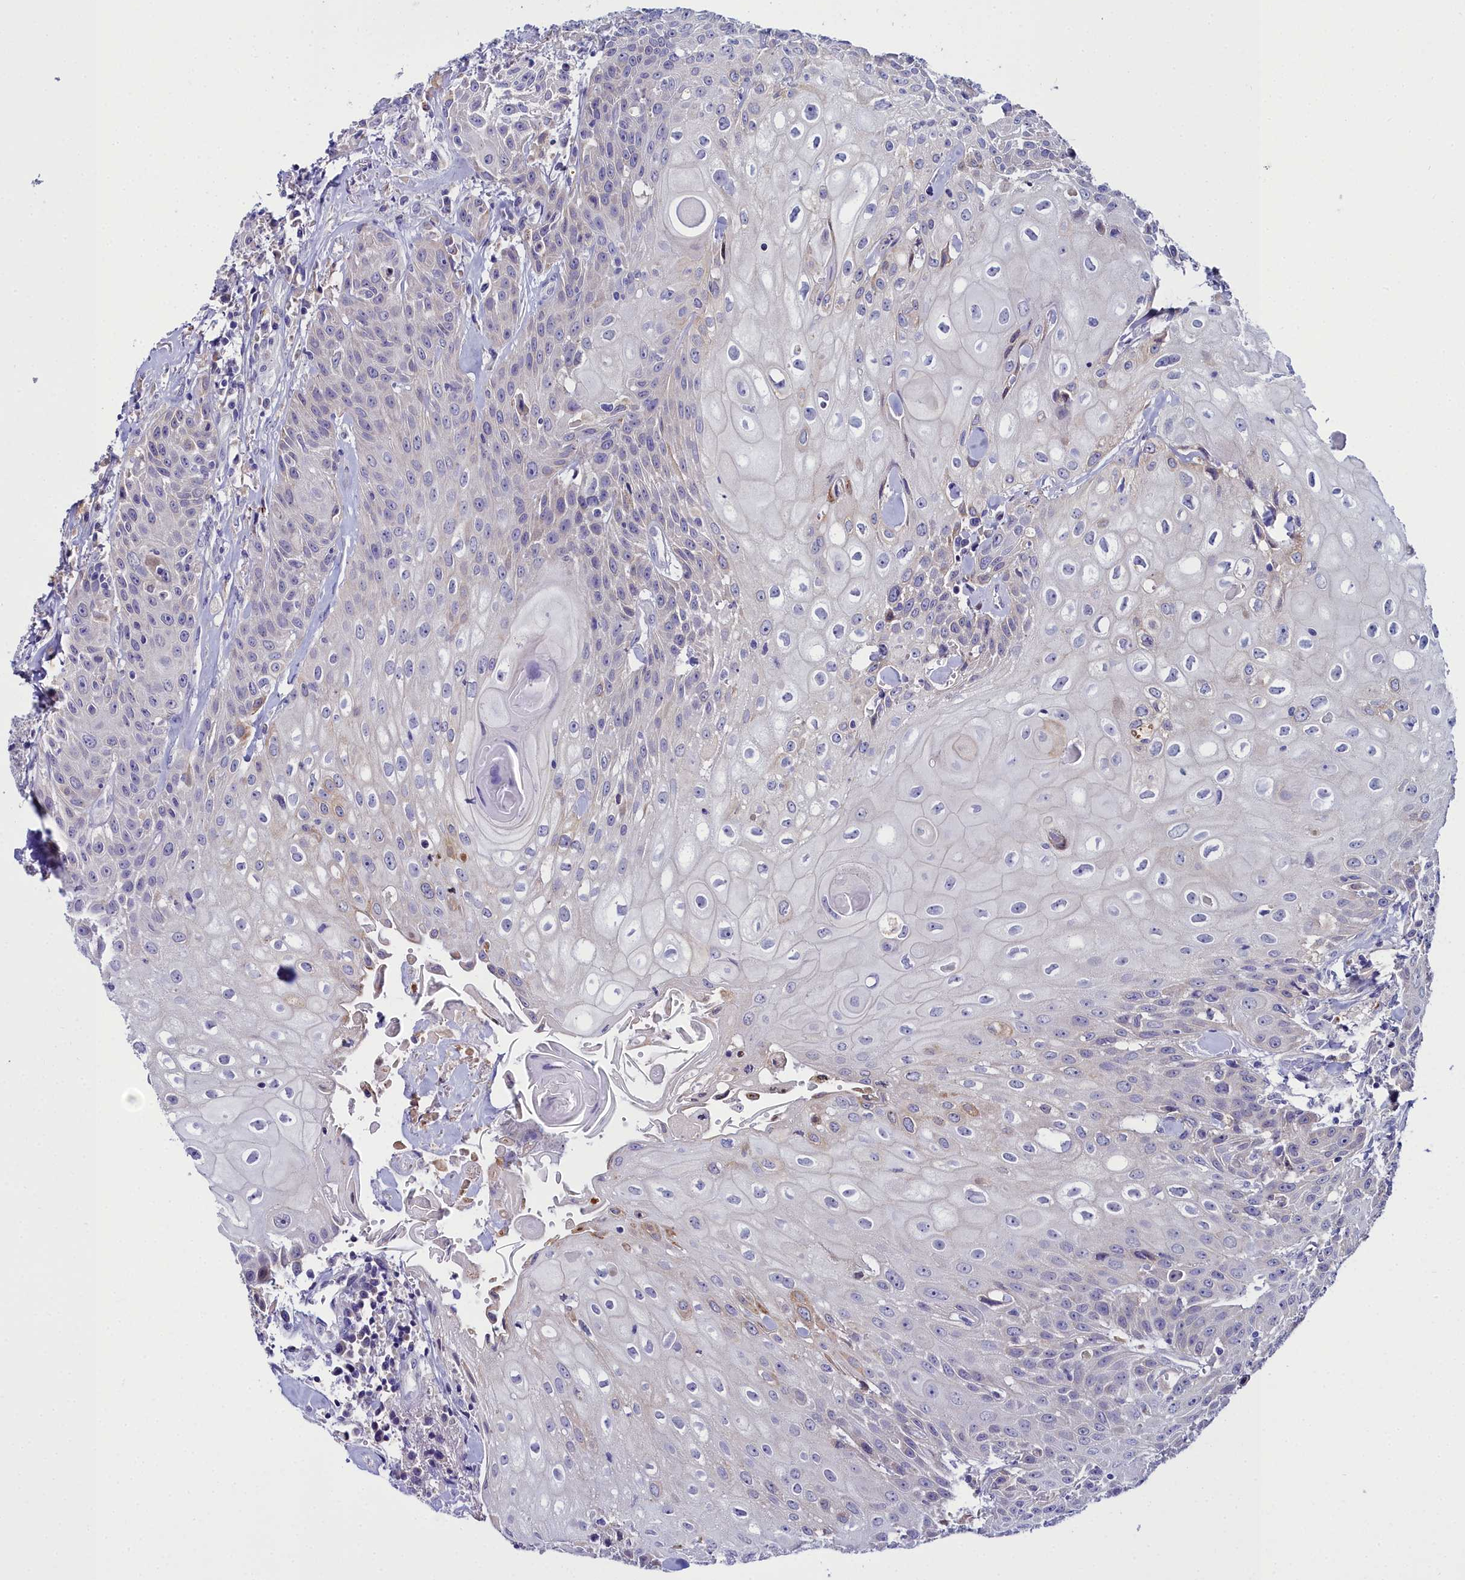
{"staining": {"intensity": "weak", "quantity": "<25%", "location": "cytoplasmic/membranous"}, "tissue": "head and neck cancer", "cell_type": "Tumor cells", "image_type": "cancer", "snomed": [{"axis": "morphology", "description": "Squamous cell carcinoma, NOS"}, {"axis": "topography", "description": "Oral tissue"}, {"axis": "topography", "description": "Head-Neck"}], "caption": "Human head and neck cancer (squamous cell carcinoma) stained for a protein using immunohistochemistry (IHC) reveals no staining in tumor cells.", "gene": "ELAPOR2", "patient": {"sex": "female", "age": 82}}